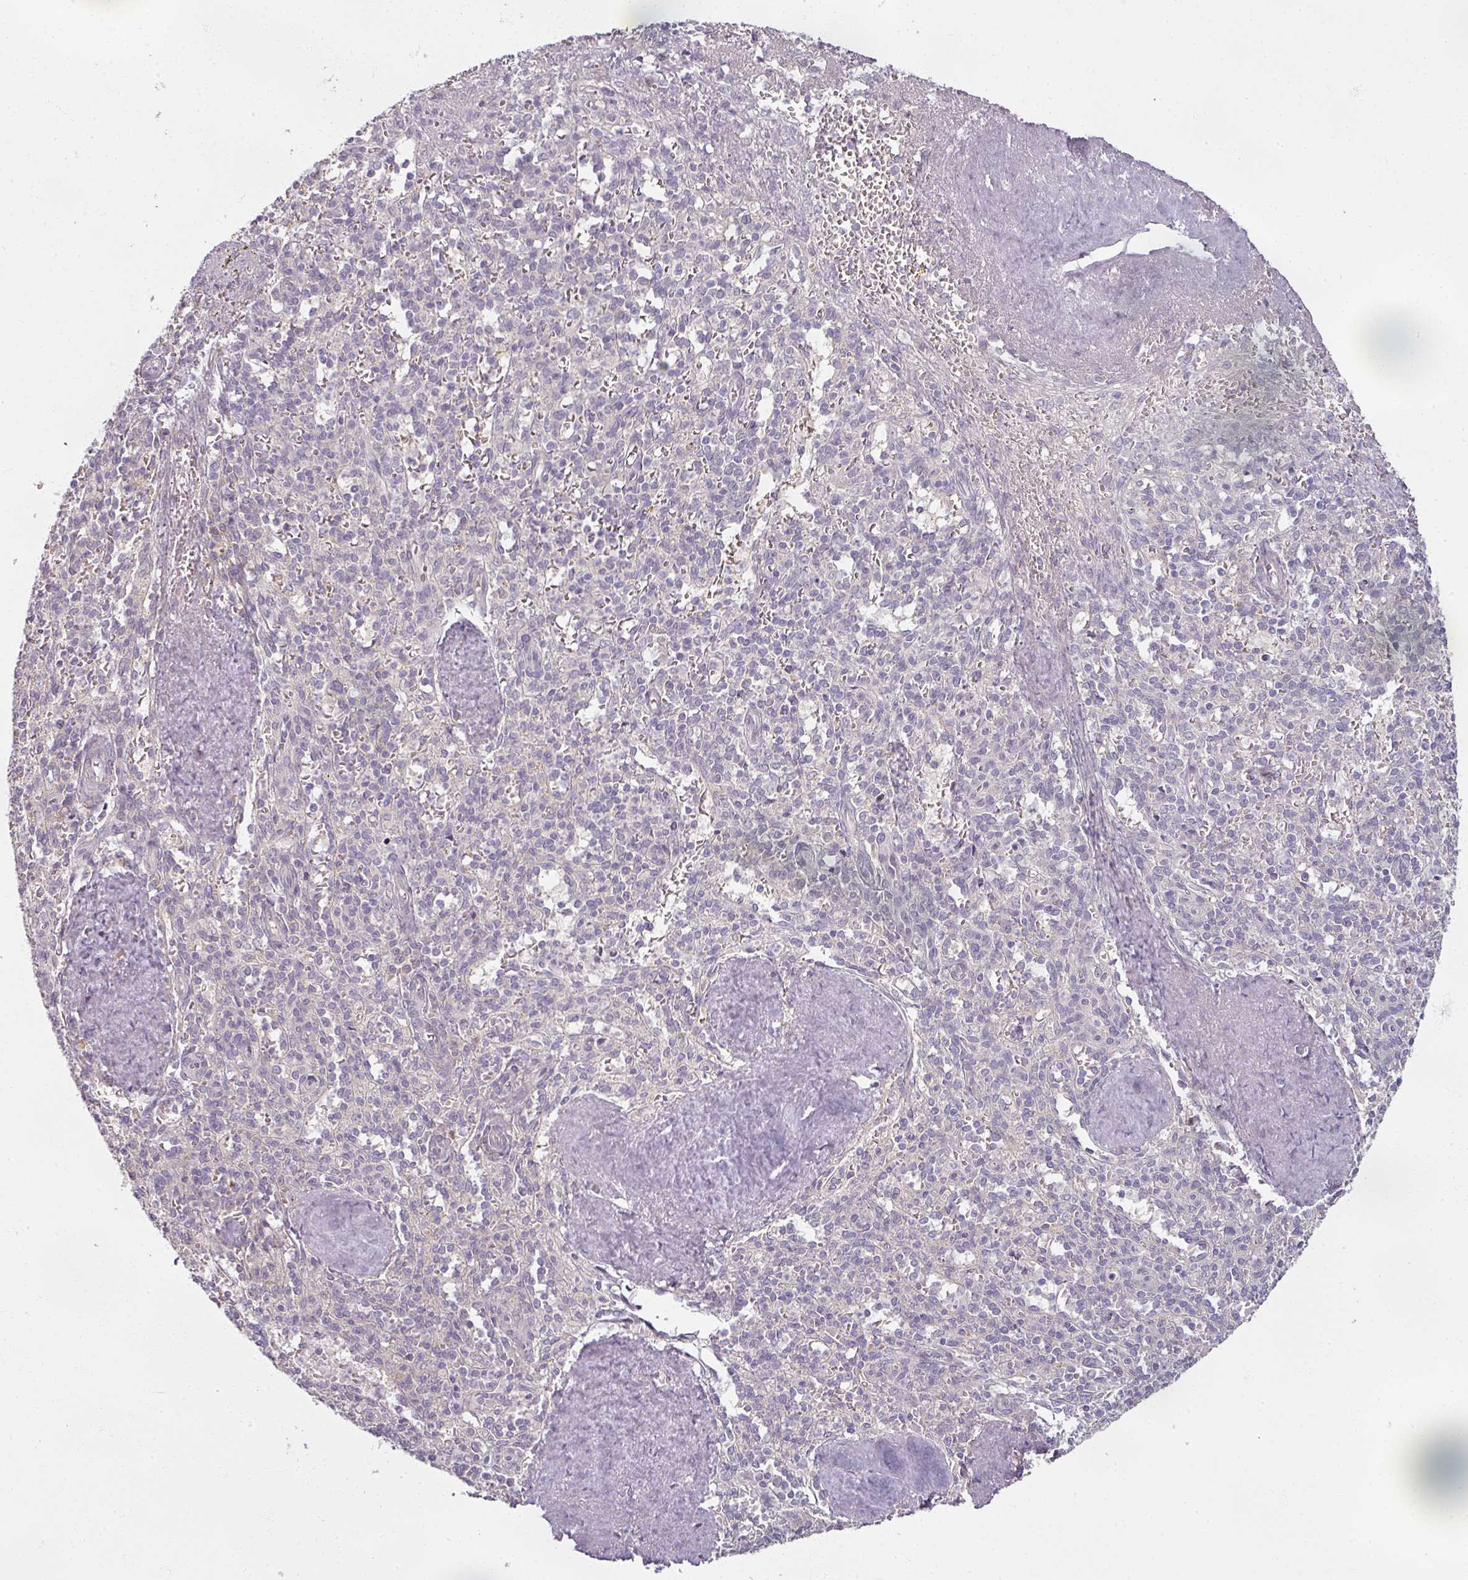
{"staining": {"intensity": "negative", "quantity": "none", "location": "none"}, "tissue": "spleen", "cell_type": "Cells in red pulp", "image_type": "normal", "snomed": [{"axis": "morphology", "description": "Normal tissue, NOS"}, {"axis": "topography", "description": "Spleen"}], "caption": "This is an immunohistochemistry histopathology image of benign spleen. There is no expression in cells in red pulp.", "gene": "MYMK", "patient": {"sex": "female", "age": 70}}